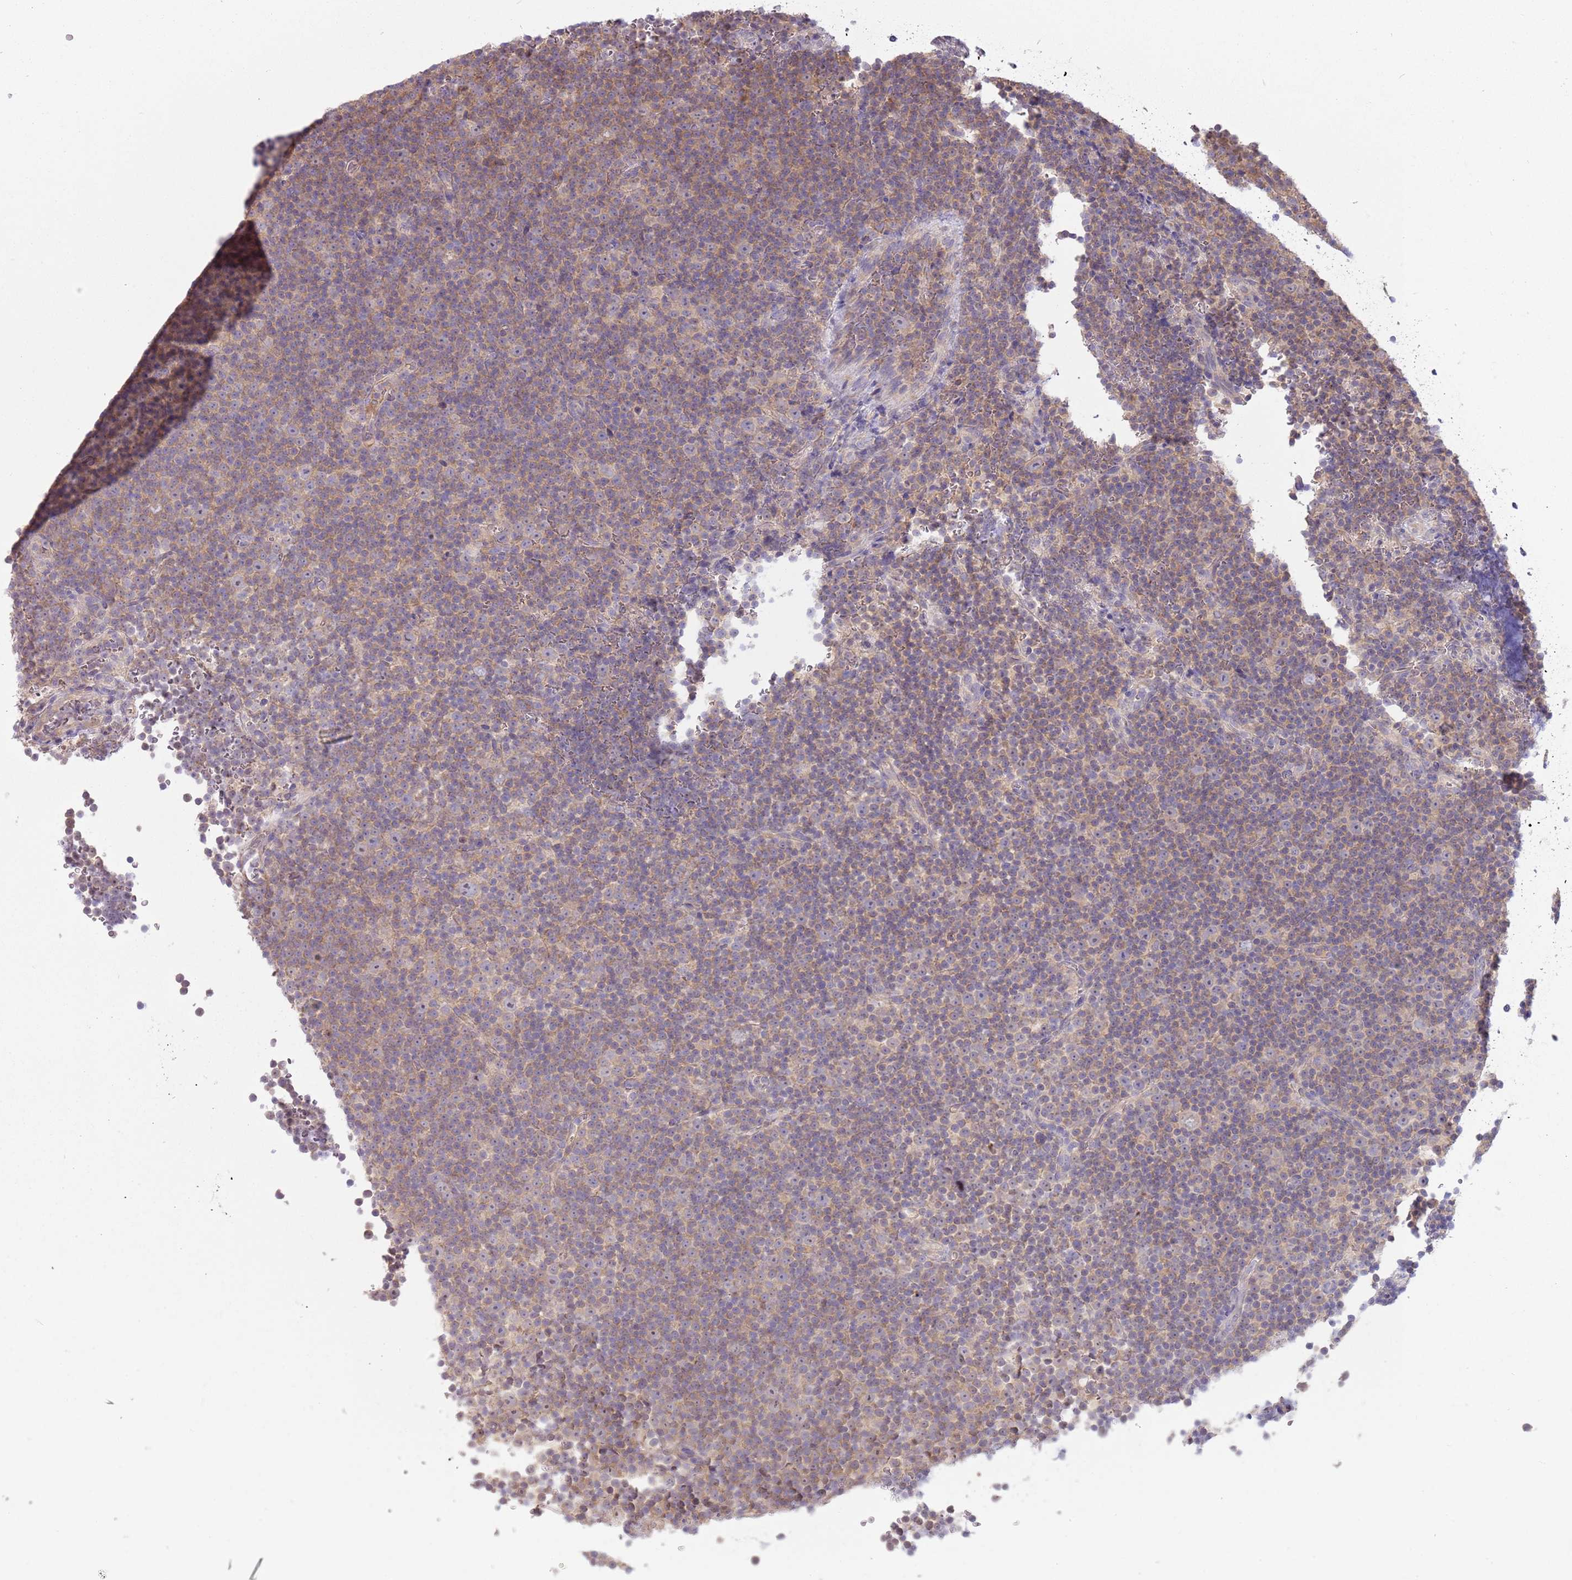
{"staining": {"intensity": "weak", "quantity": "25%-75%", "location": "cytoplasmic/membranous"}, "tissue": "lymphoma", "cell_type": "Tumor cells", "image_type": "cancer", "snomed": [{"axis": "morphology", "description": "Malignant lymphoma, non-Hodgkin's type, Low grade"}, {"axis": "topography", "description": "Lymph node"}], "caption": "Tumor cells exhibit low levels of weak cytoplasmic/membranous staining in about 25%-75% of cells in low-grade malignant lymphoma, non-Hodgkin's type.", "gene": "SKOR2", "patient": {"sex": "female", "age": 67}}